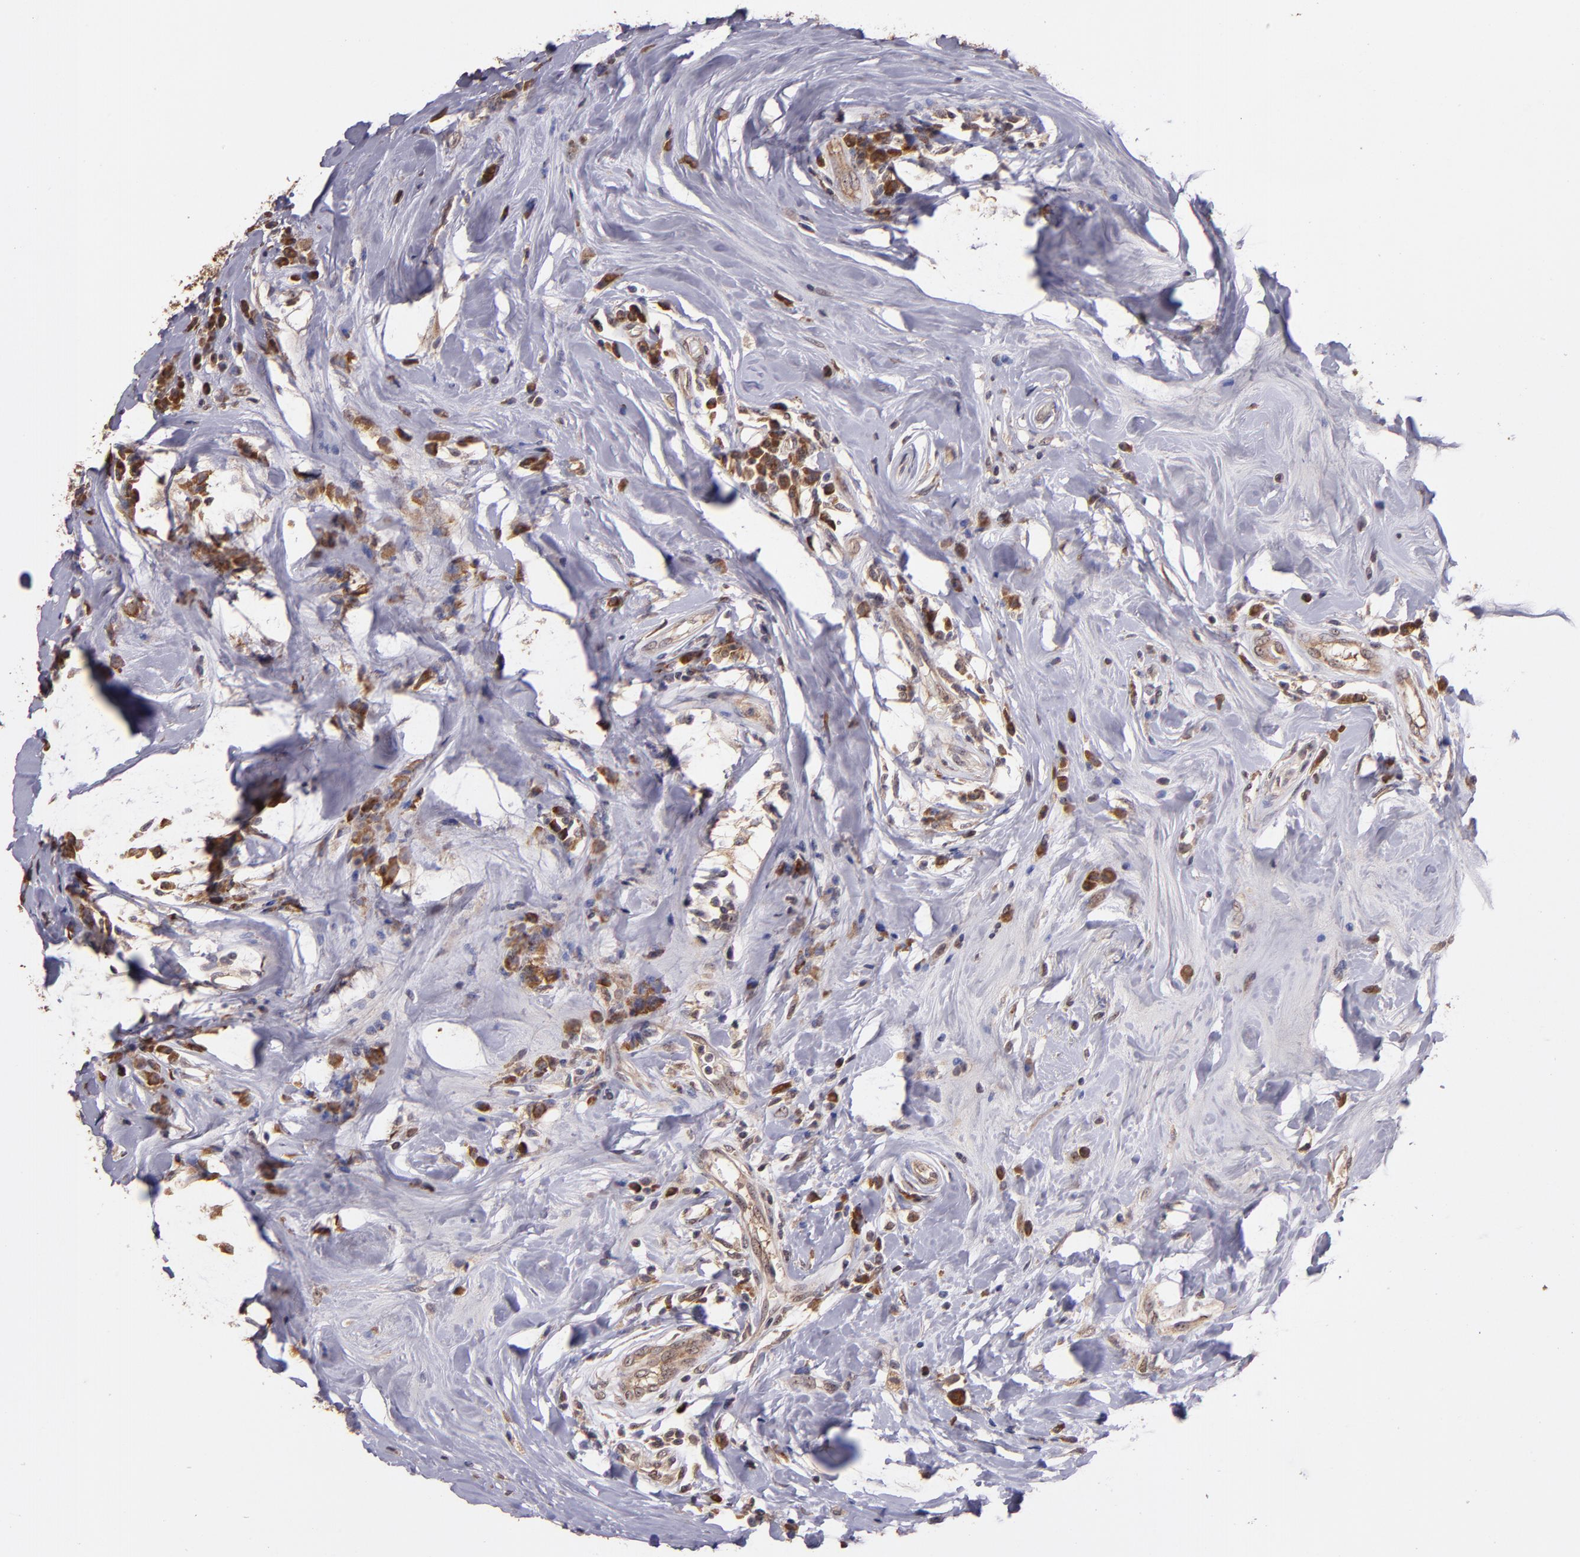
{"staining": {"intensity": "strong", "quantity": ">75%", "location": "cytoplasmic/membranous"}, "tissue": "breast cancer", "cell_type": "Tumor cells", "image_type": "cancer", "snomed": [{"axis": "morphology", "description": "Duct carcinoma"}, {"axis": "topography", "description": "Breast"}], "caption": "Approximately >75% of tumor cells in infiltrating ductal carcinoma (breast) display strong cytoplasmic/membranous protein expression as visualized by brown immunohistochemical staining.", "gene": "USP51", "patient": {"sex": "female", "age": 27}}